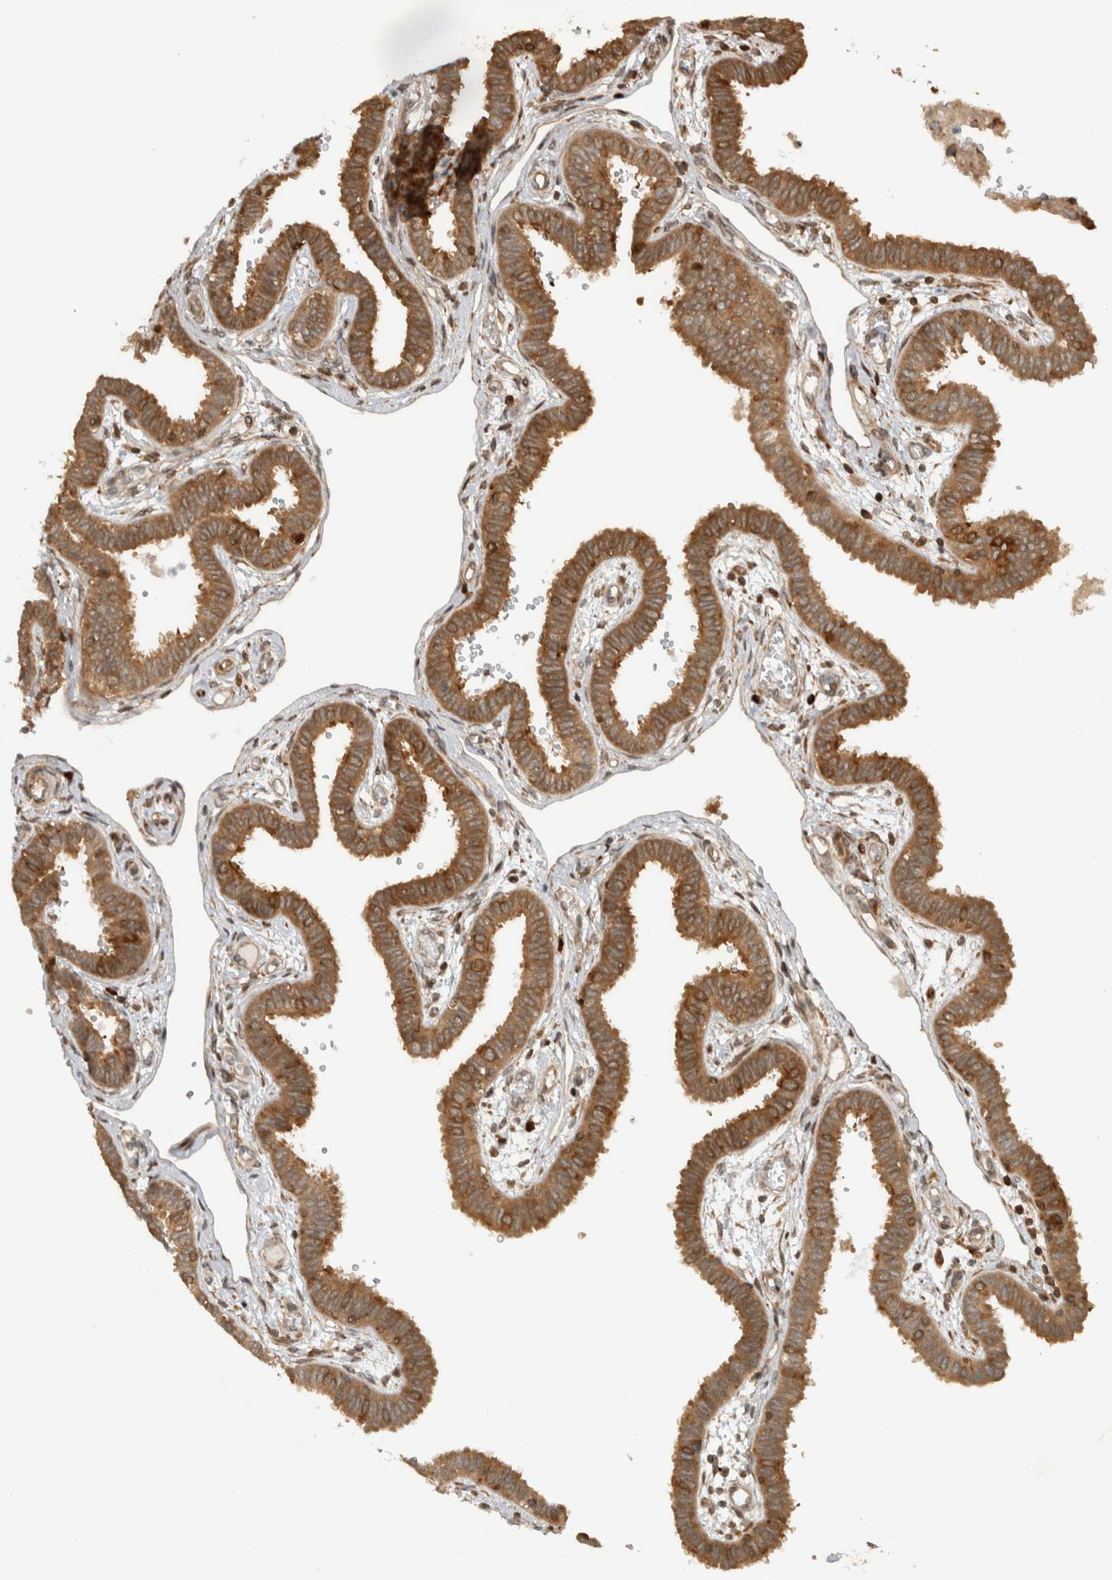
{"staining": {"intensity": "strong", "quantity": ">75%", "location": "cytoplasmic/membranous"}, "tissue": "fallopian tube", "cell_type": "Glandular cells", "image_type": "normal", "snomed": [{"axis": "morphology", "description": "Normal tissue, NOS"}, {"axis": "topography", "description": "Fallopian tube"}], "caption": "Immunohistochemistry (IHC) staining of unremarkable fallopian tube, which exhibits high levels of strong cytoplasmic/membranous staining in approximately >75% of glandular cells indicating strong cytoplasmic/membranous protein expression. The staining was performed using DAB (3,3'-diaminobenzidine) (brown) for protein detection and nuclei were counterstained in hematoxylin (blue).", "gene": "CNTROB", "patient": {"sex": "female", "age": 32}}